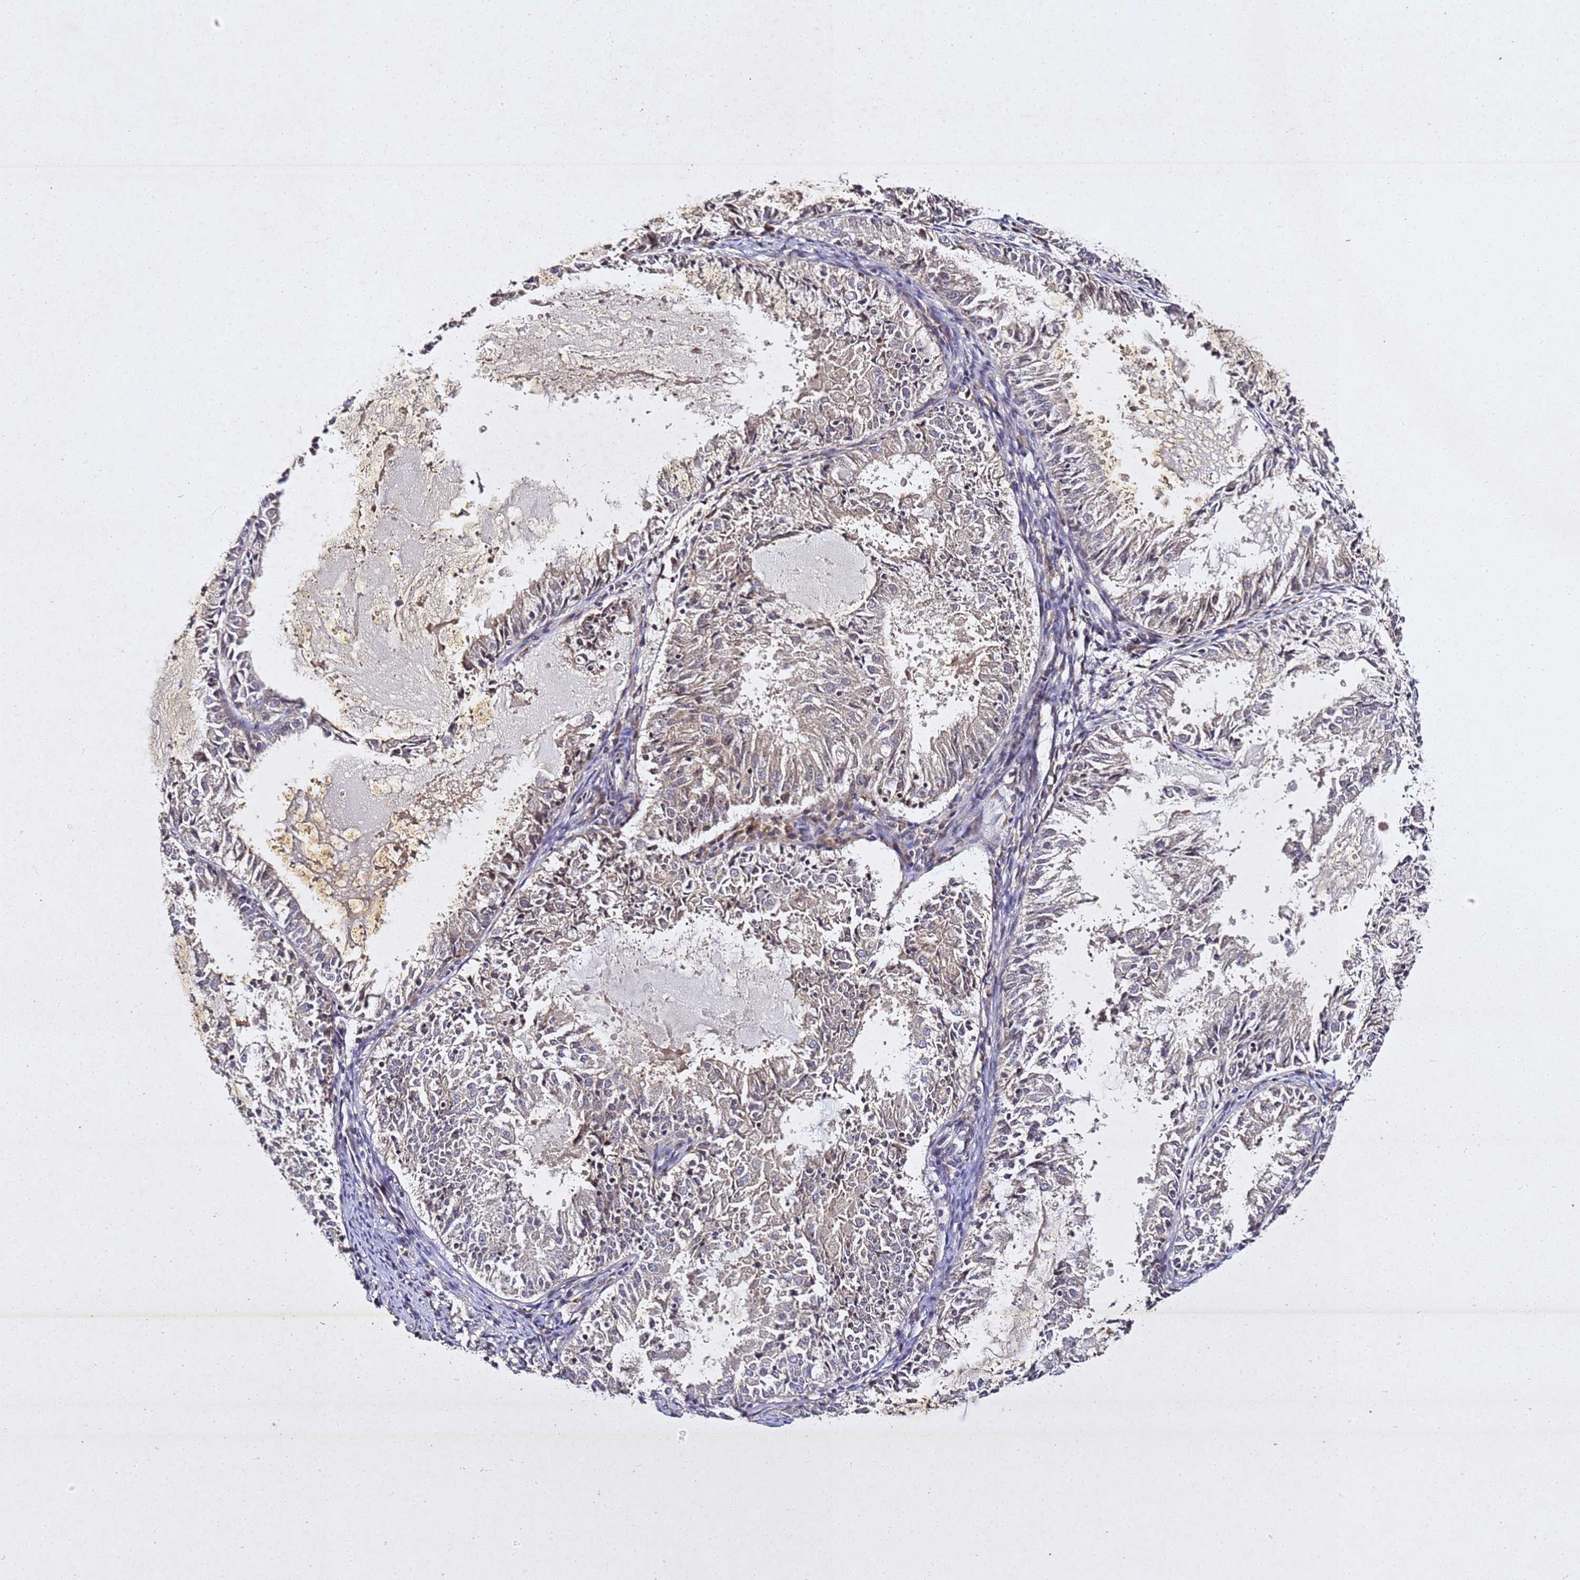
{"staining": {"intensity": "weak", "quantity": "<25%", "location": "cytoplasmic/membranous"}, "tissue": "endometrial cancer", "cell_type": "Tumor cells", "image_type": "cancer", "snomed": [{"axis": "morphology", "description": "Adenocarcinoma, NOS"}, {"axis": "topography", "description": "Endometrium"}], "caption": "Immunohistochemistry (IHC) of endometrial cancer demonstrates no positivity in tumor cells.", "gene": "SV2B", "patient": {"sex": "female", "age": 57}}